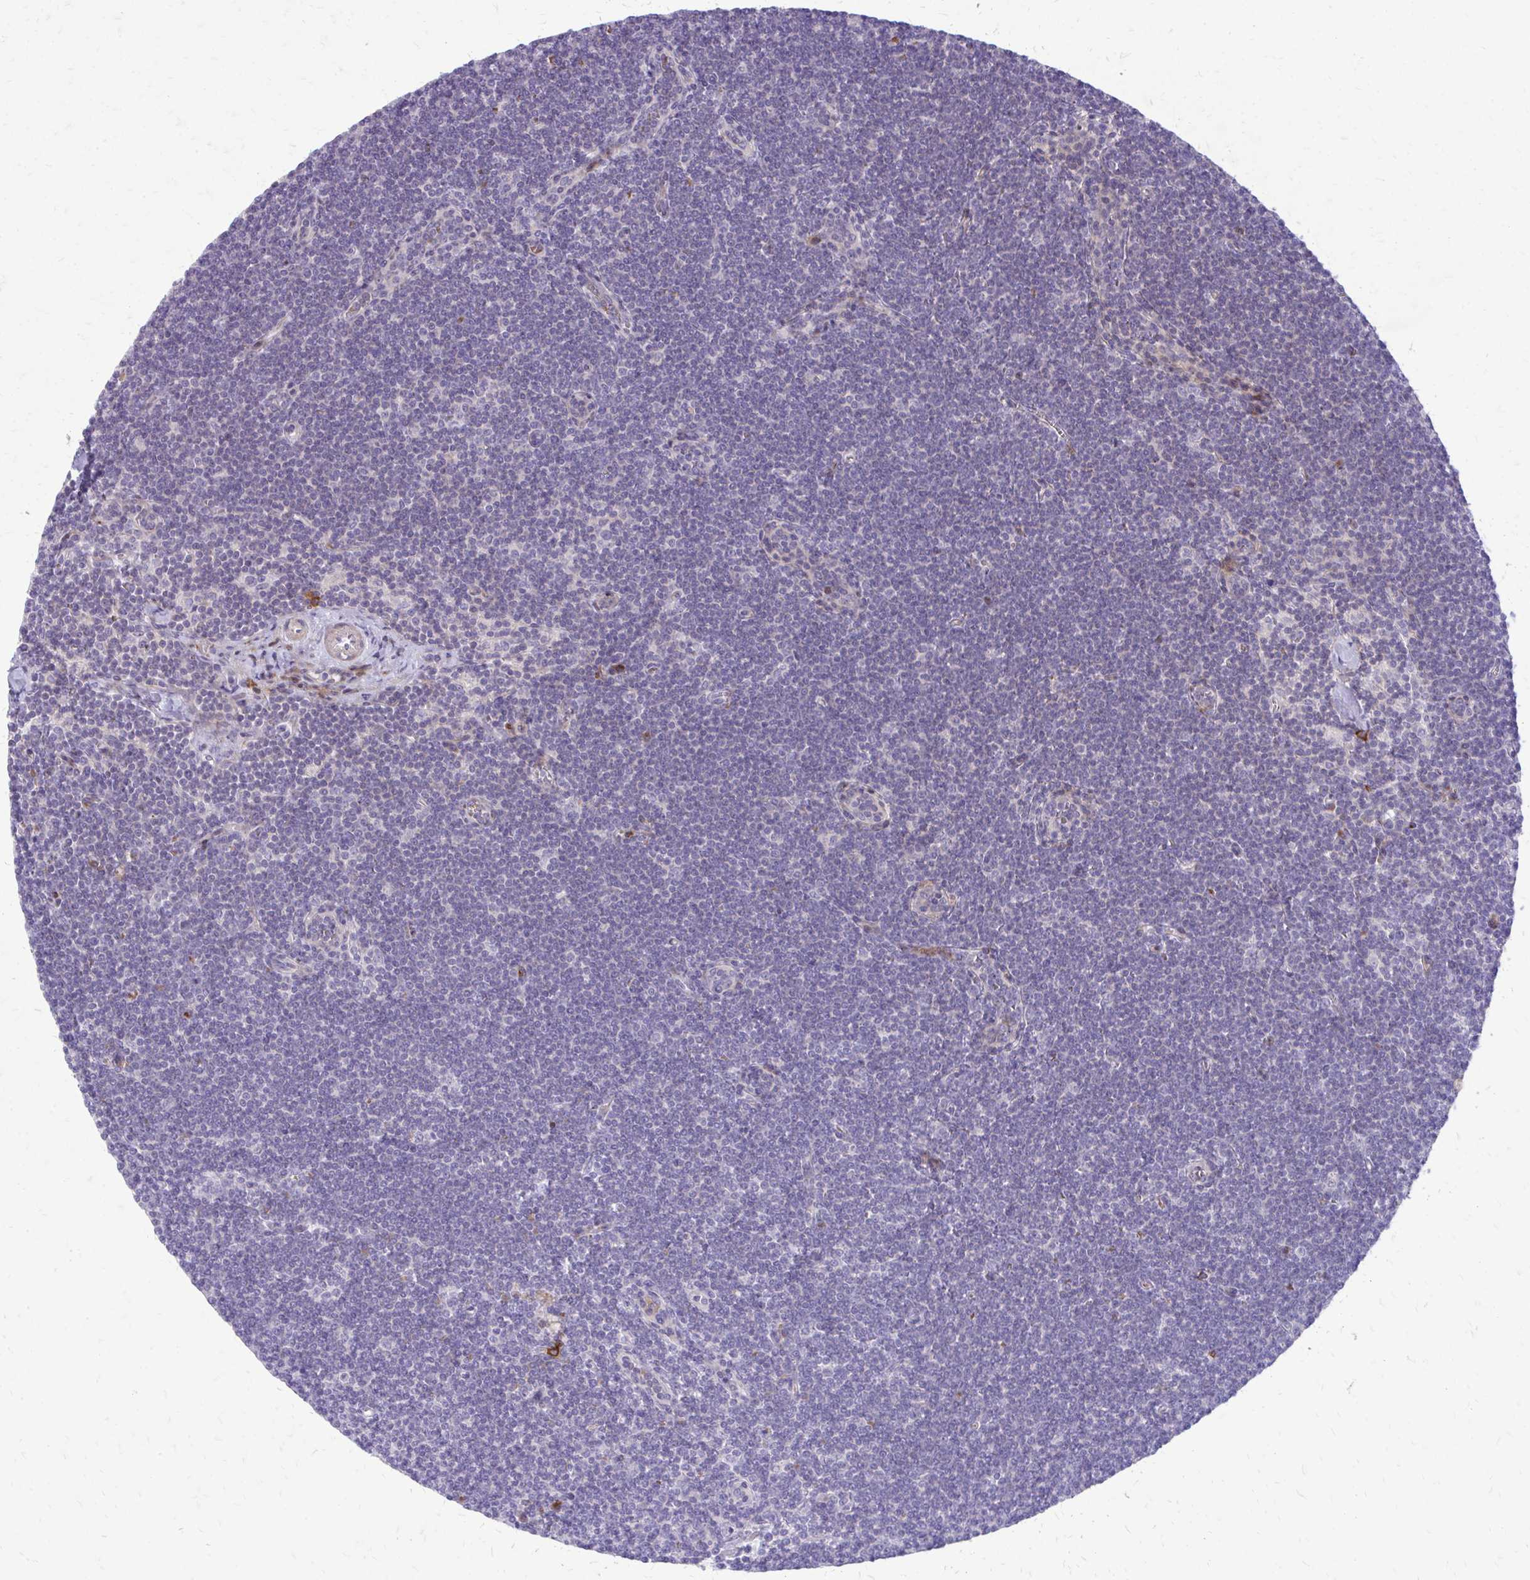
{"staining": {"intensity": "negative", "quantity": "none", "location": "none"}, "tissue": "lymphoma", "cell_type": "Tumor cells", "image_type": "cancer", "snomed": [{"axis": "morphology", "description": "Malignant lymphoma, non-Hodgkin's type, Low grade"}, {"axis": "topography", "description": "Lymph node"}], "caption": "Immunohistochemistry image of lymphoma stained for a protein (brown), which shows no expression in tumor cells.", "gene": "FUNDC2", "patient": {"sex": "female", "age": 73}}